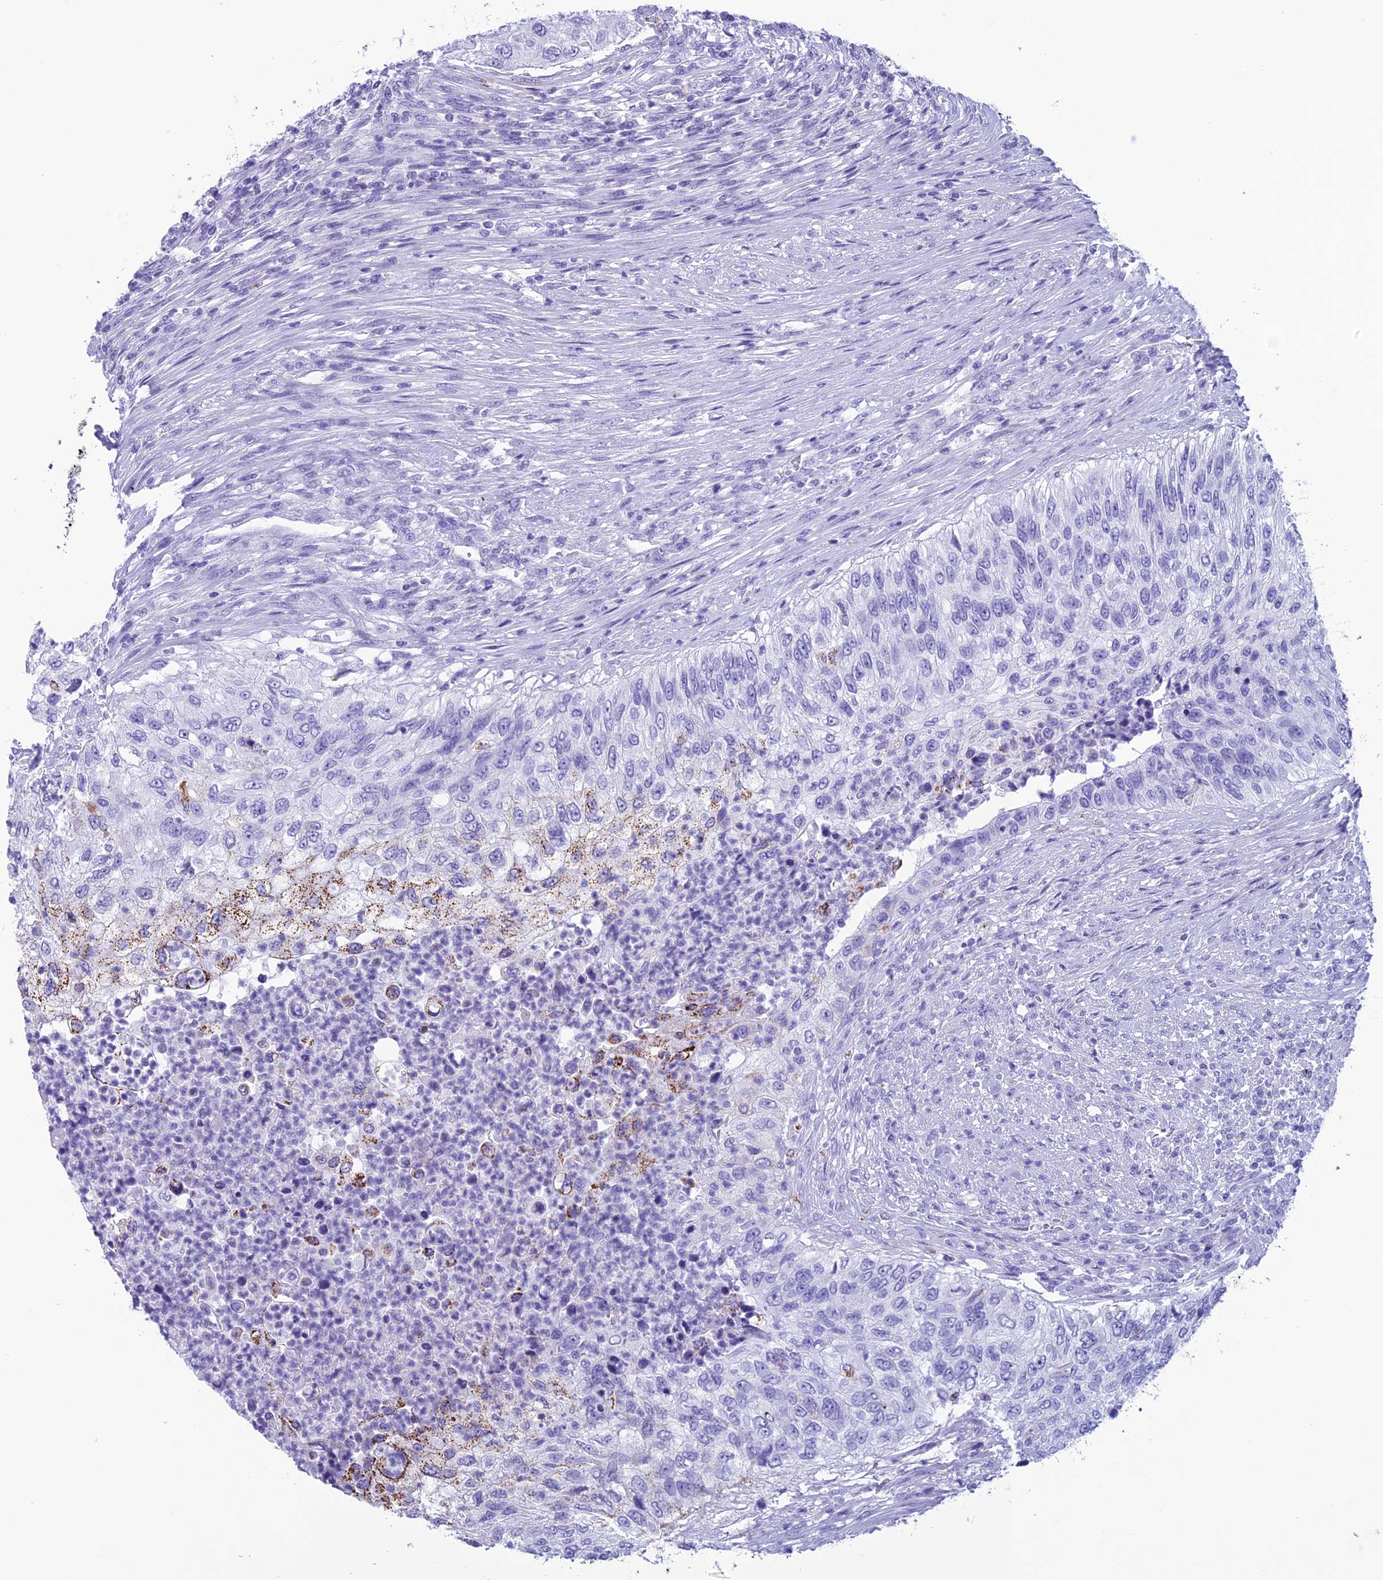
{"staining": {"intensity": "strong", "quantity": "<25%", "location": "cytoplasmic/membranous"}, "tissue": "urothelial cancer", "cell_type": "Tumor cells", "image_type": "cancer", "snomed": [{"axis": "morphology", "description": "Urothelial carcinoma, High grade"}, {"axis": "topography", "description": "Urinary bladder"}], "caption": "Immunohistochemistry image of human urothelial cancer stained for a protein (brown), which displays medium levels of strong cytoplasmic/membranous positivity in about <25% of tumor cells.", "gene": "TRAM1L1", "patient": {"sex": "female", "age": 60}}